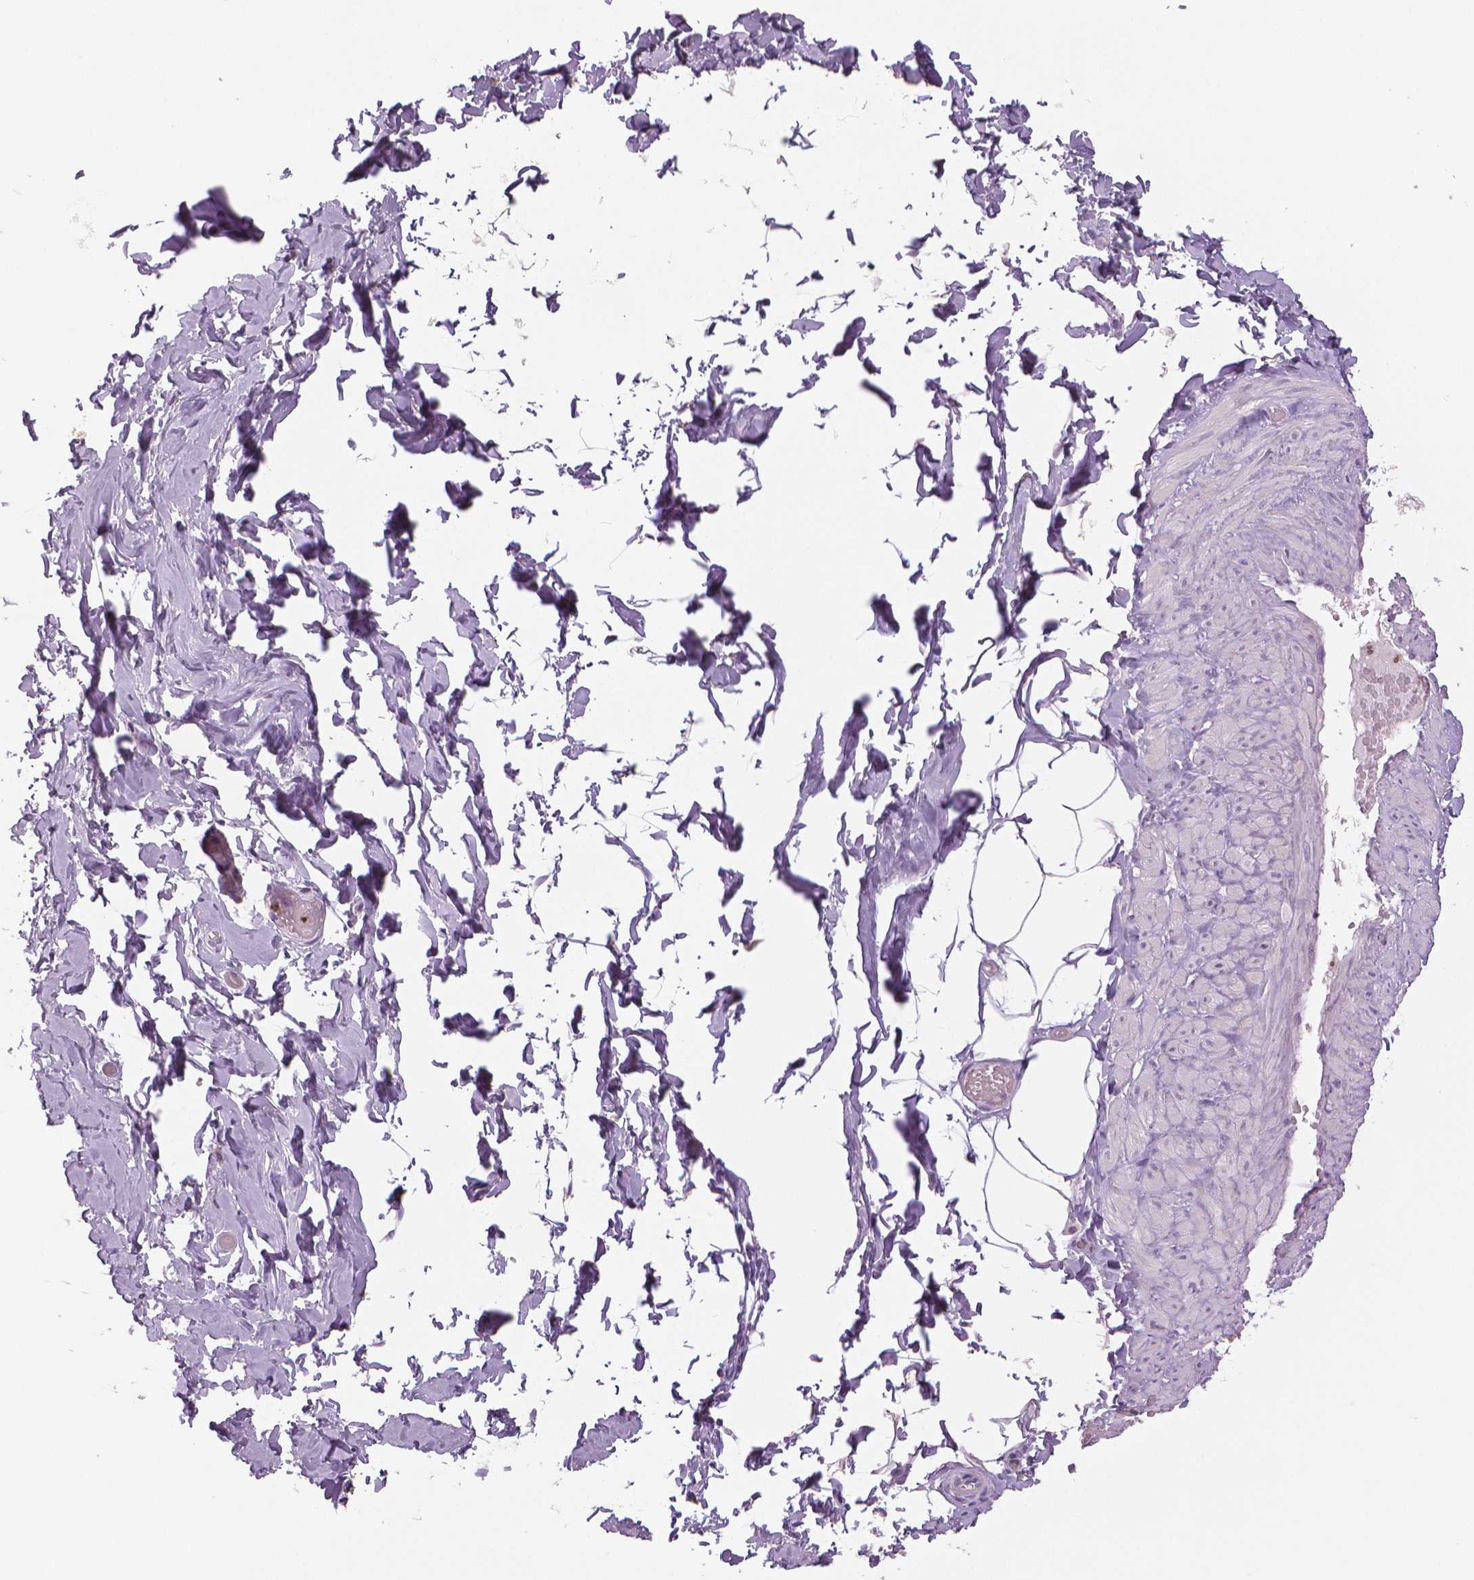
{"staining": {"intensity": "negative", "quantity": "none", "location": "none"}, "tissue": "adipose tissue", "cell_type": "Adipocytes", "image_type": "normal", "snomed": [{"axis": "morphology", "description": "Normal tissue, NOS"}, {"axis": "topography", "description": "Soft tissue"}, {"axis": "topography", "description": "Adipose tissue"}, {"axis": "topography", "description": "Vascular tissue"}, {"axis": "topography", "description": "Peripheral nerve tissue"}], "caption": "This is an IHC photomicrograph of normal human adipose tissue. There is no positivity in adipocytes.", "gene": "MKI67", "patient": {"sex": "male", "age": 29}}